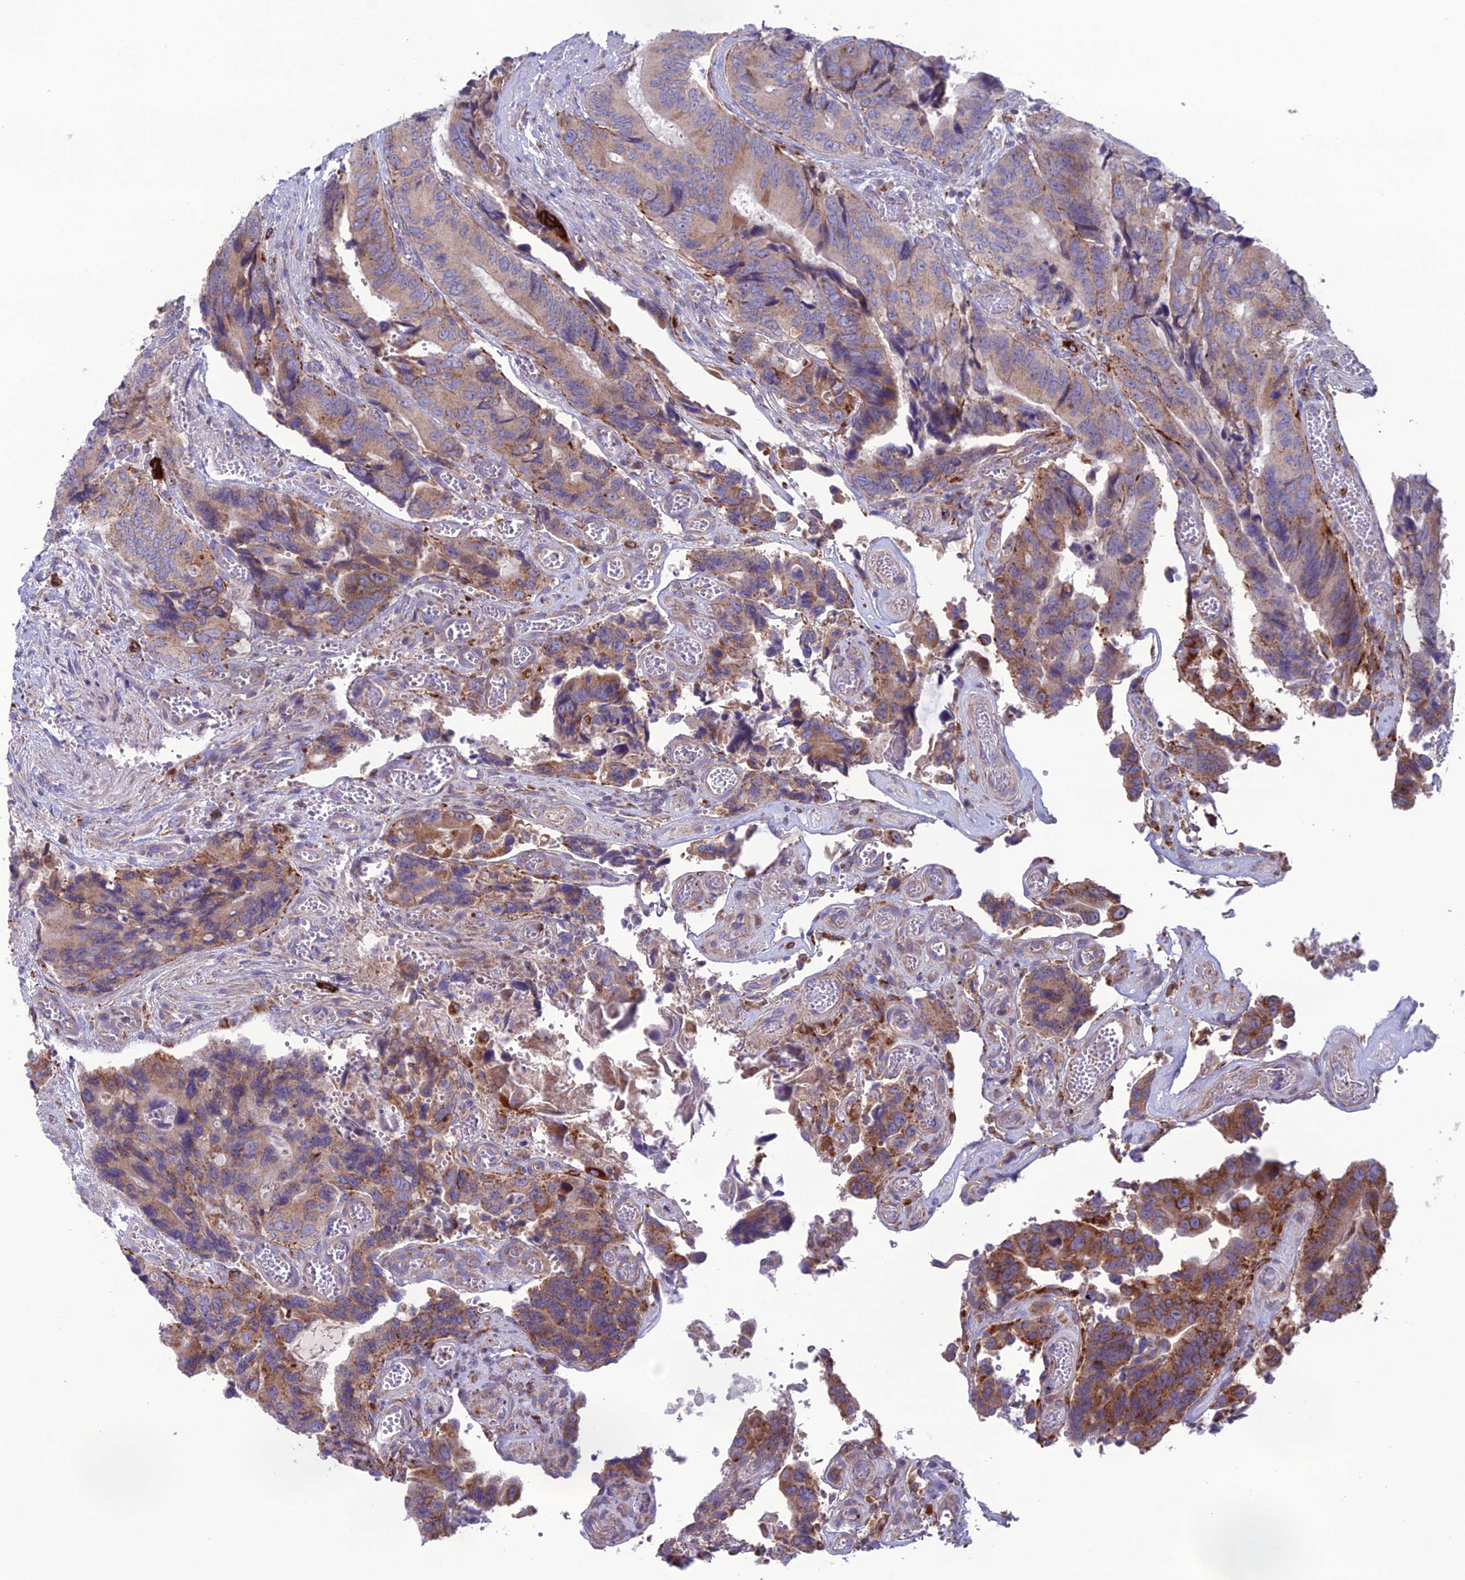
{"staining": {"intensity": "moderate", "quantity": ">75%", "location": "cytoplasmic/membranous"}, "tissue": "colorectal cancer", "cell_type": "Tumor cells", "image_type": "cancer", "snomed": [{"axis": "morphology", "description": "Adenocarcinoma, NOS"}, {"axis": "topography", "description": "Colon"}], "caption": "Human colorectal cancer (adenocarcinoma) stained with a brown dye displays moderate cytoplasmic/membranous positive positivity in about >75% of tumor cells.", "gene": "CLCN7", "patient": {"sex": "male", "age": 84}}